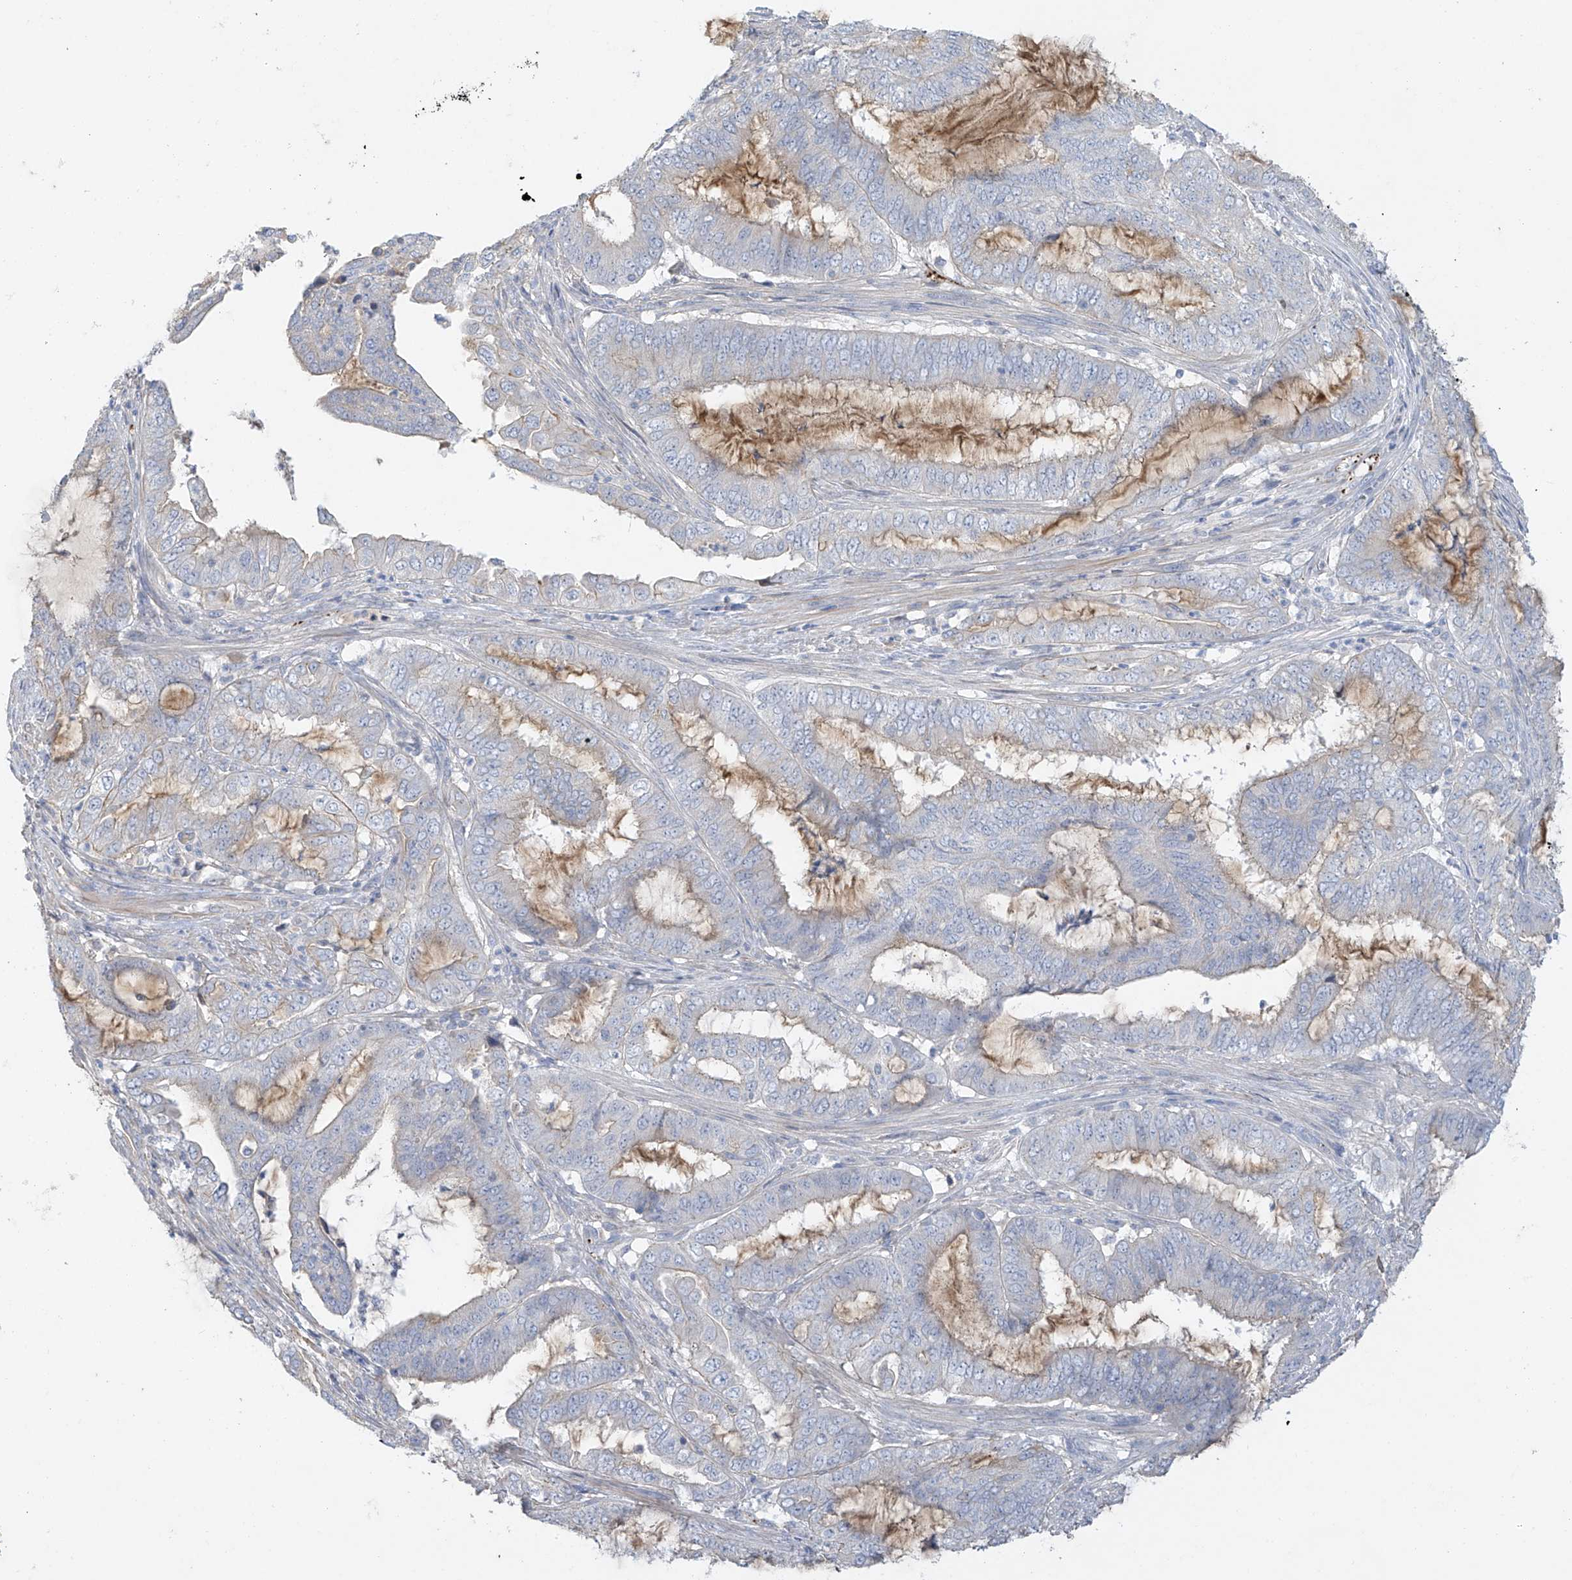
{"staining": {"intensity": "negative", "quantity": "none", "location": "none"}, "tissue": "endometrial cancer", "cell_type": "Tumor cells", "image_type": "cancer", "snomed": [{"axis": "morphology", "description": "Adenocarcinoma, NOS"}, {"axis": "topography", "description": "Endometrium"}], "caption": "DAB (3,3'-diaminobenzidine) immunohistochemical staining of human endometrial cancer (adenocarcinoma) demonstrates no significant staining in tumor cells.", "gene": "PRSS12", "patient": {"sex": "female", "age": 51}}